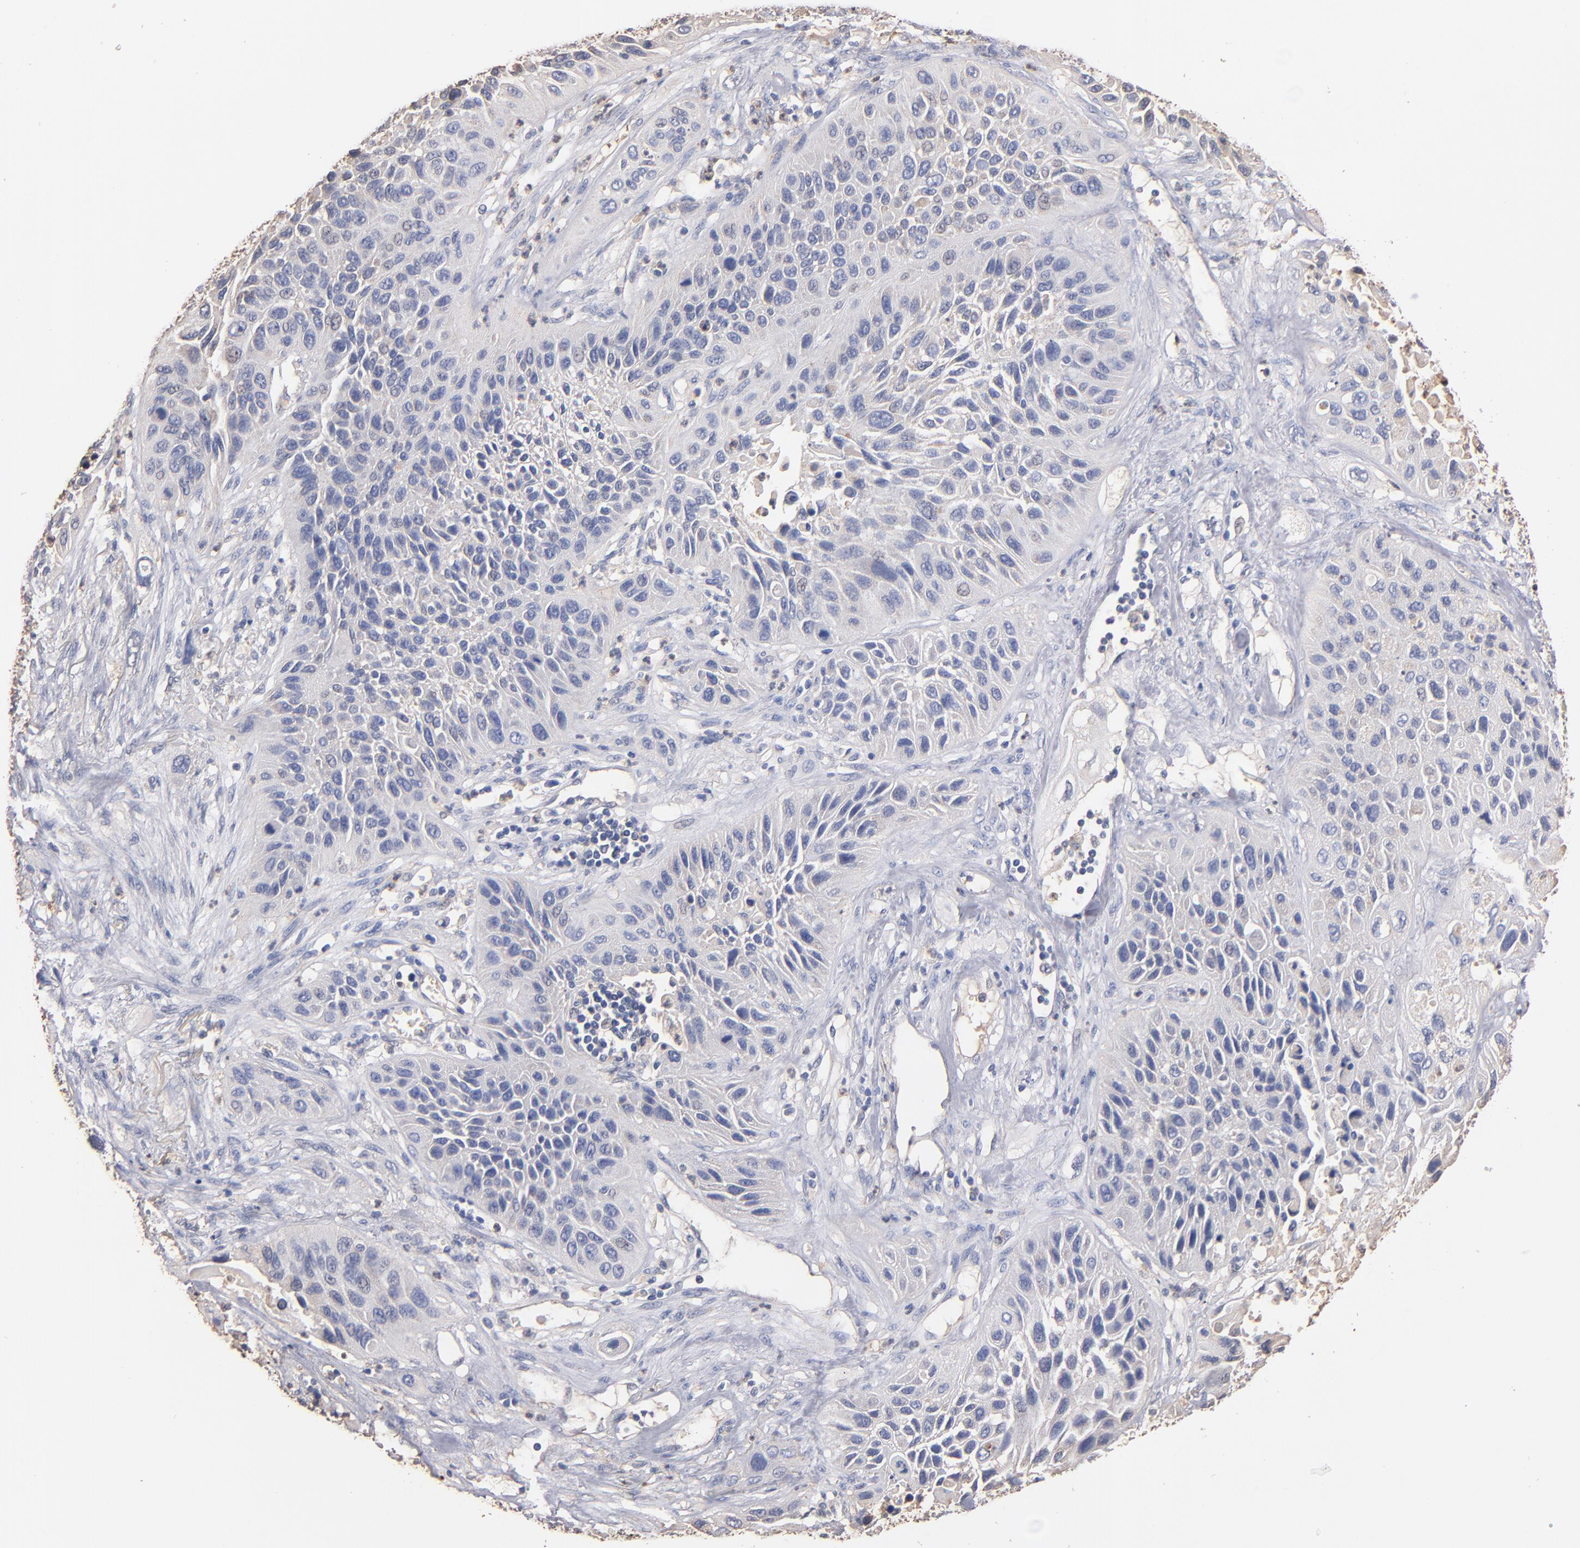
{"staining": {"intensity": "negative", "quantity": "none", "location": "none"}, "tissue": "lung cancer", "cell_type": "Tumor cells", "image_type": "cancer", "snomed": [{"axis": "morphology", "description": "Squamous cell carcinoma, NOS"}, {"axis": "topography", "description": "Lung"}], "caption": "Immunohistochemistry histopathology image of squamous cell carcinoma (lung) stained for a protein (brown), which demonstrates no staining in tumor cells.", "gene": "RO60", "patient": {"sex": "female", "age": 76}}